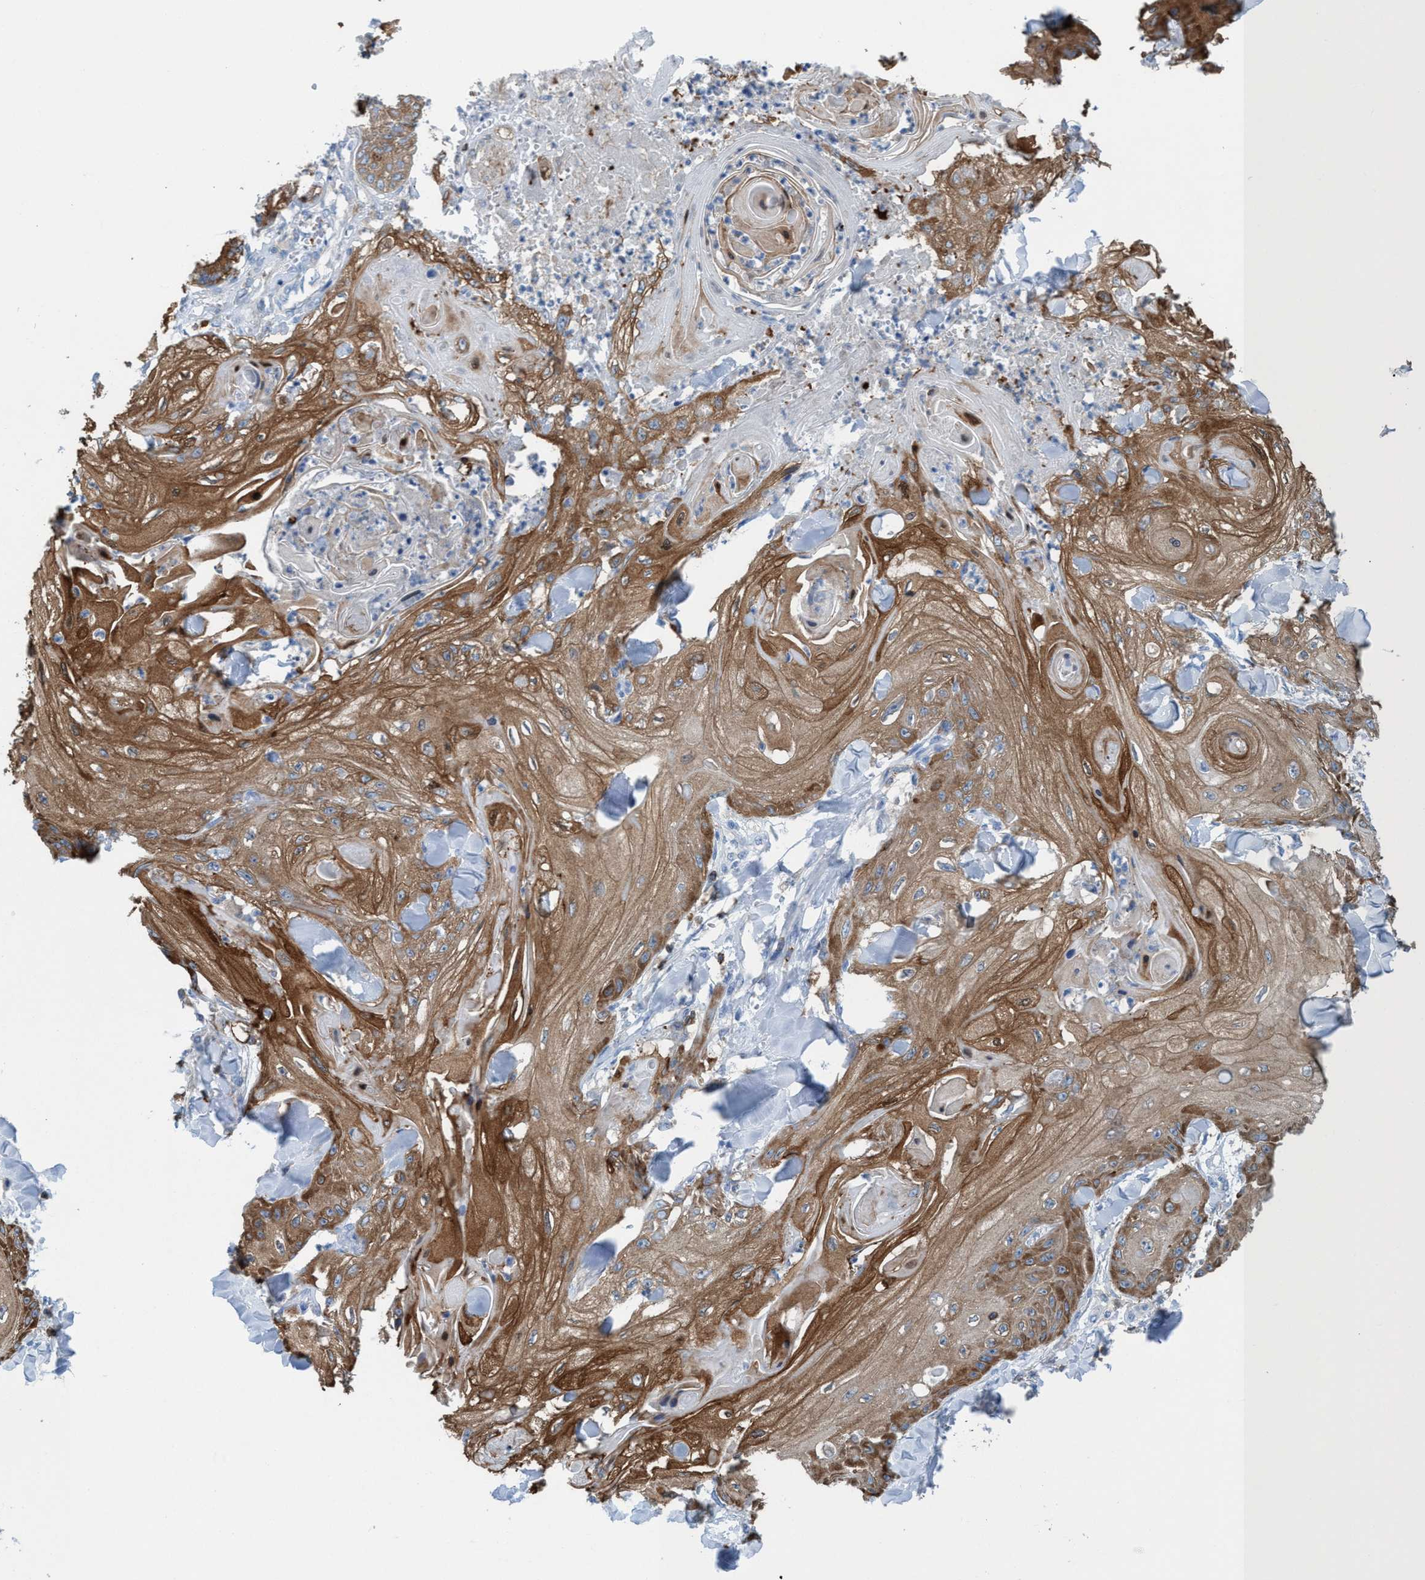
{"staining": {"intensity": "moderate", "quantity": ">75%", "location": "cytoplasmic/membranous"}, "tissue": "skin cancer", "cell_type": "Tumor cells", "image_type": "cancer", "snomed": [{"axis": "morphology", "description": "Squamous cell carcinoma, NOS"}, {"axis": "topography", "description": "Skin"}], "caption": "Human skin squamous cell carcinoma stained with a brown dye exhibits moderate cytoplasmic/membranous positive positivity in about >75% of tumor cells.", "gene": "EZR", "patient": {"sex": "male", "age": 74}}